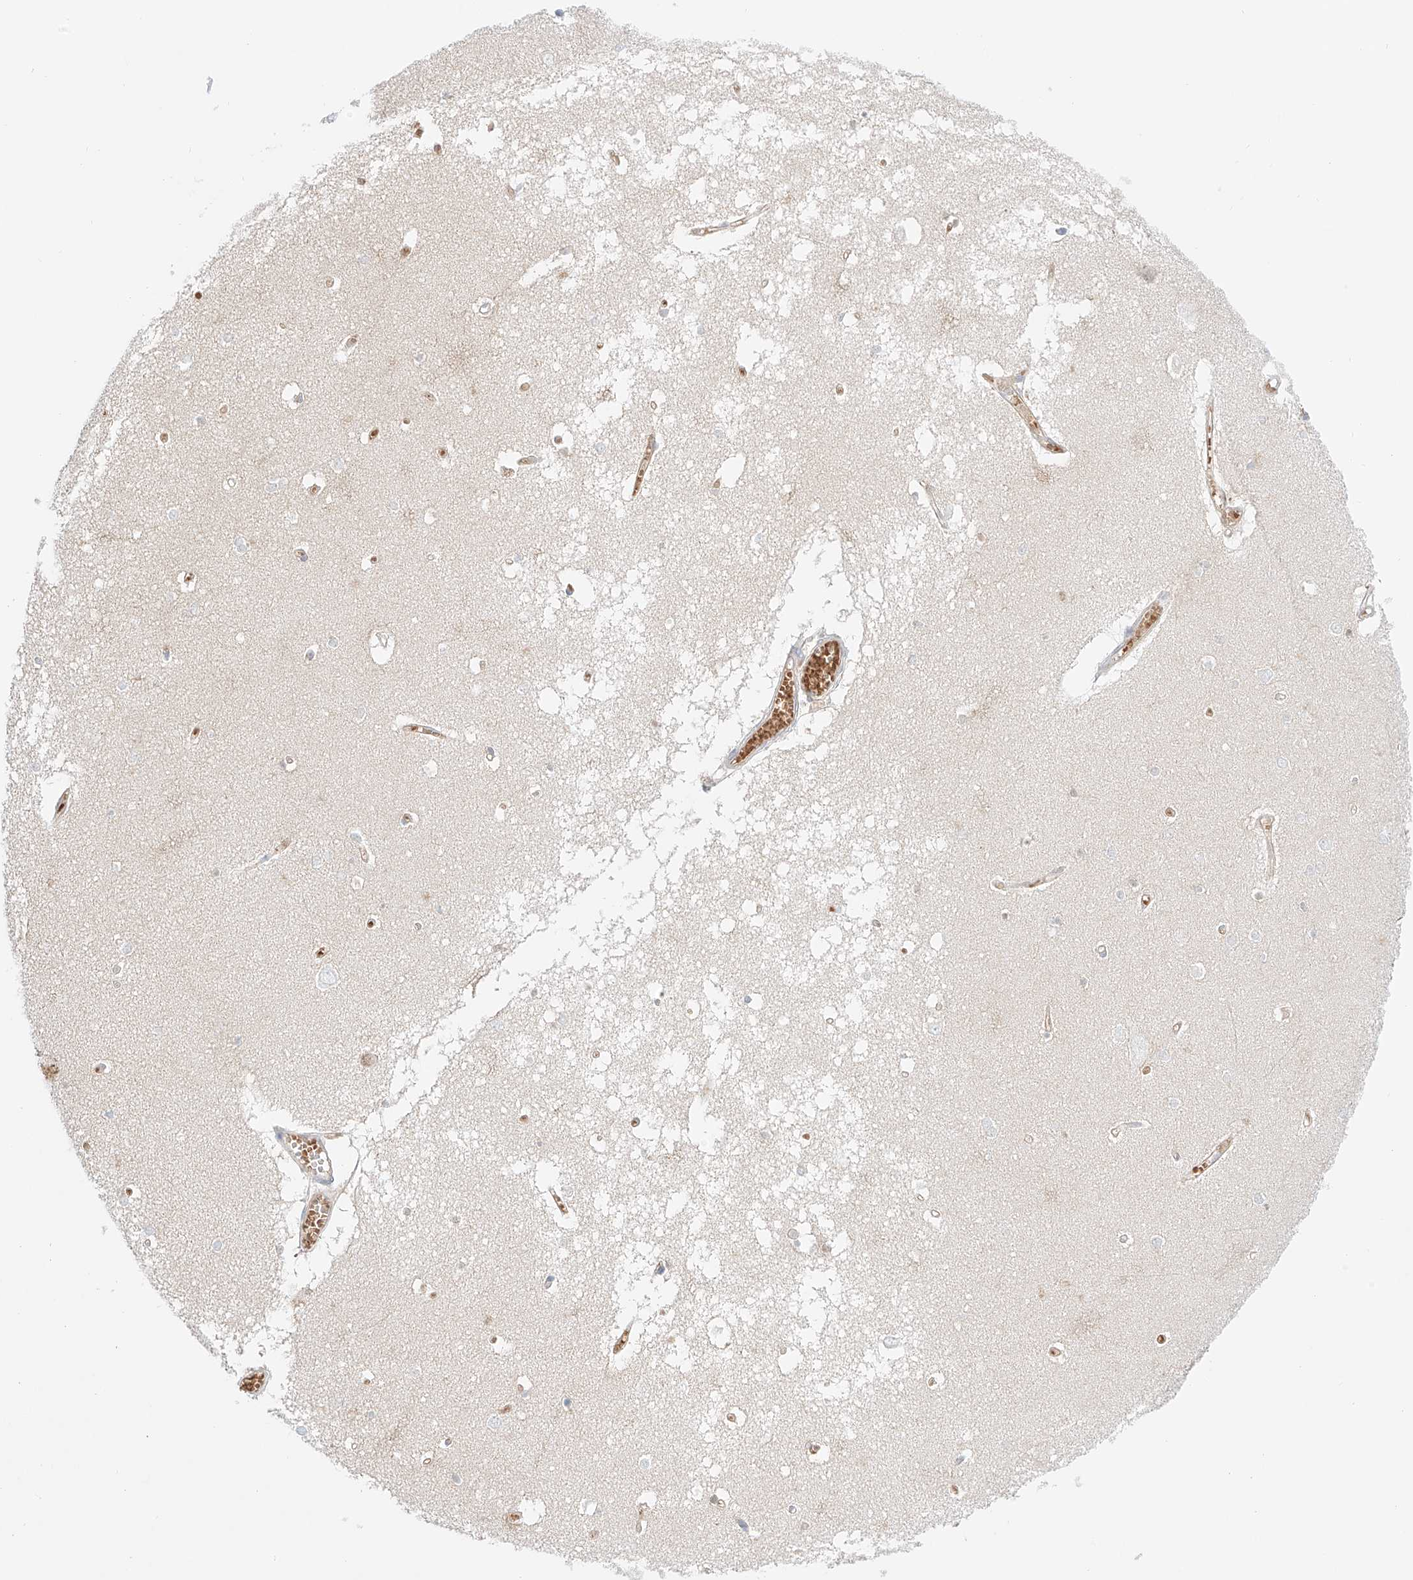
{"staining": {"intensity": "moderate", "quantity": "<25%", "location": "nuclear"}, "tissue": "hippocampus", "cell_type": "Glial cells", "image_type": "normal", "snomed": [{"axis": "morphology", "description": "Normal tissue, NOS"}, {"axis": "topography", "description": "Hippocampus"}], "caption": "An image of hippocampus stained for a protein demonstrates moderate nuclear brown staining in glial cells. (DAB (3,3'-diaminobenzidine) IHC with brightfield microscopy, high magnification).", "gene": "APIP", "patient": {"sex": "male", "age": 70}}